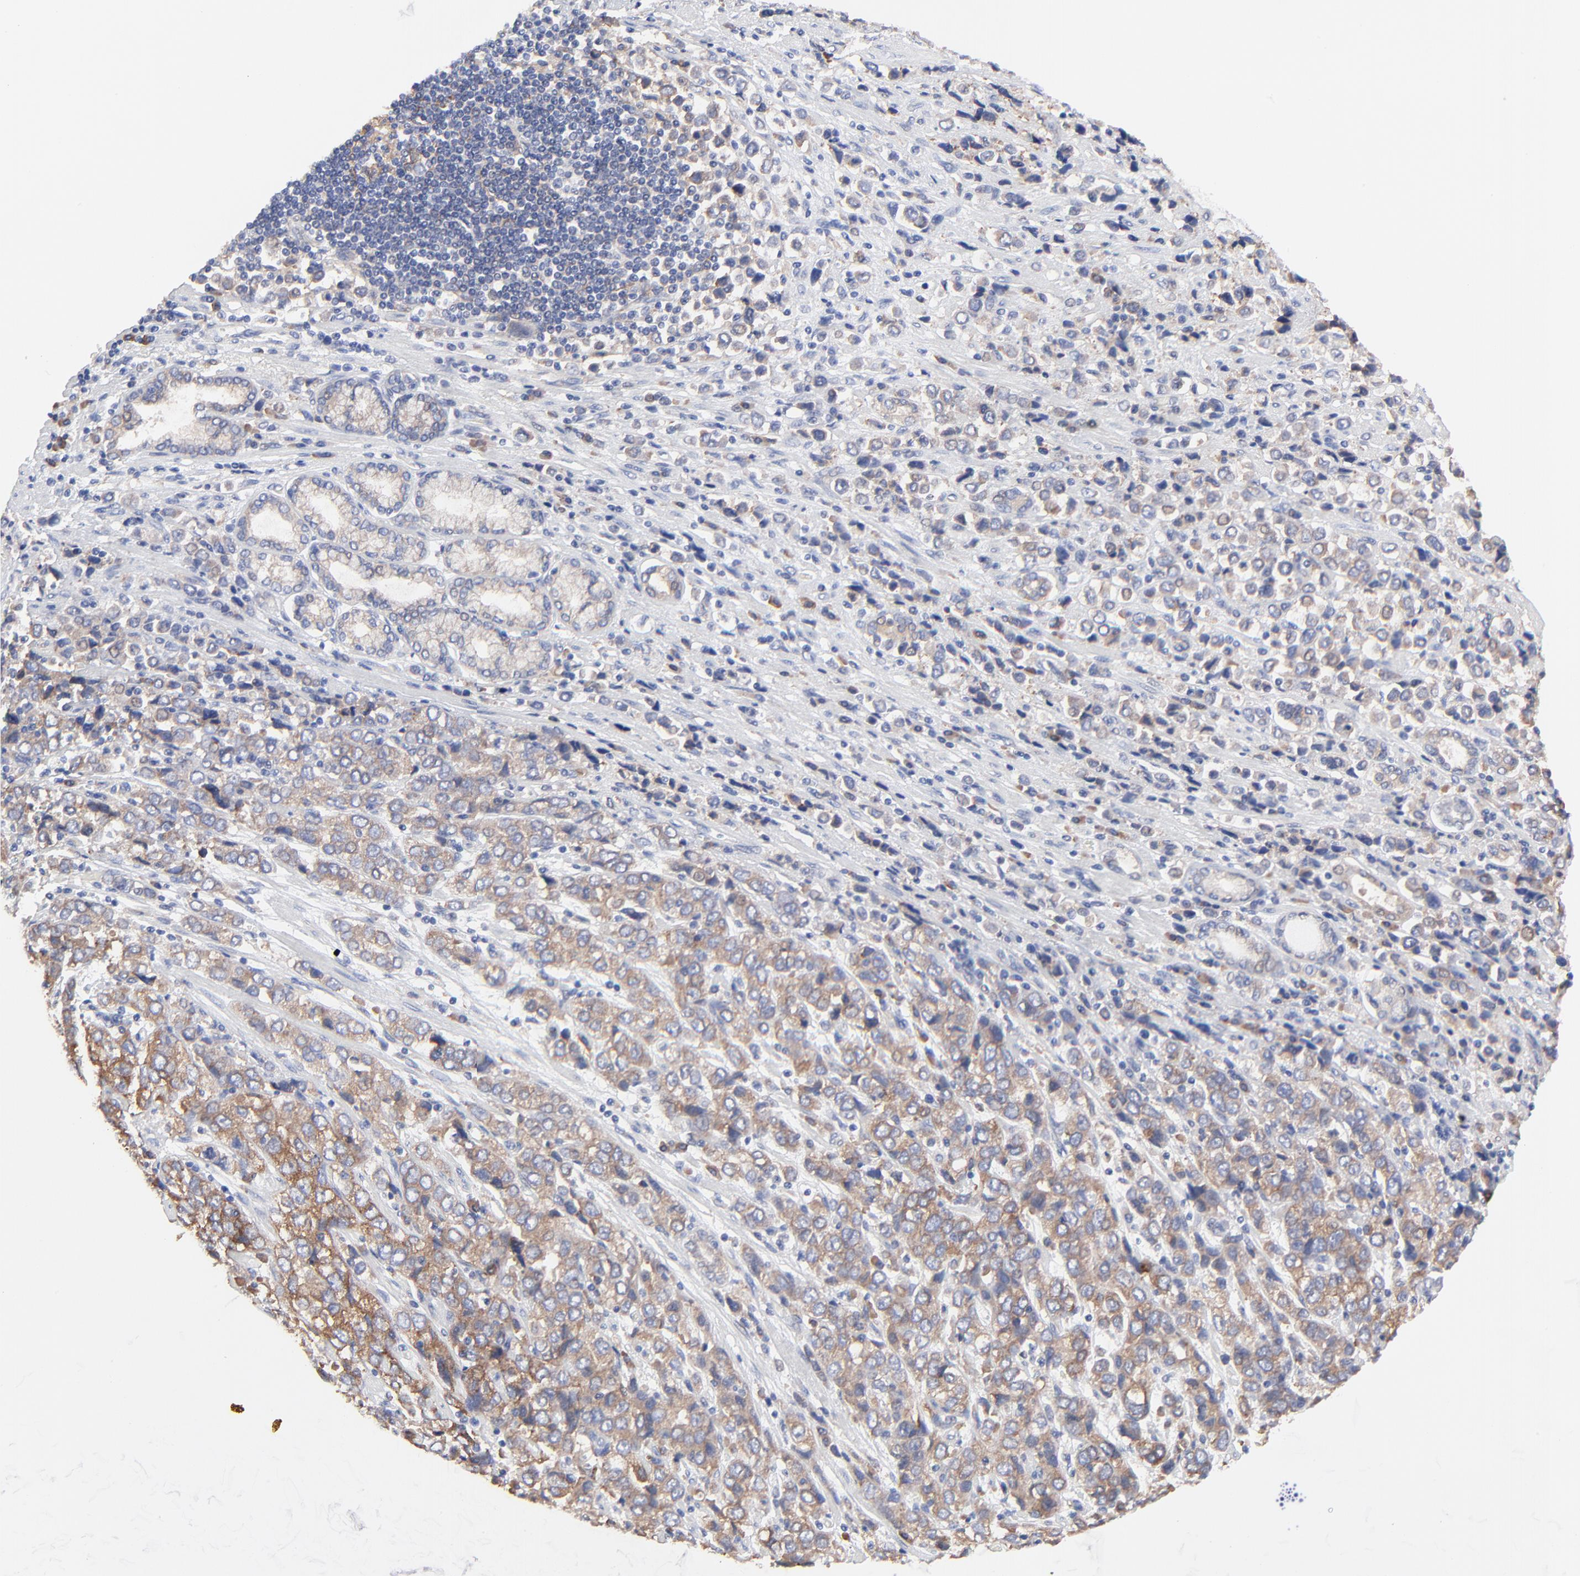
{"staining": {"intensity": "moderate", "quantity": ">75%", "location": "cytoplasmic/membranous"}, "tissue": "stomach cancer", "cell_type": "Tumor cells", "image_type": "cancer", "snomed": [{"axis": "morphology", "description": "Adenocarcinoma, NOS"}, {"axis": "topography", "description": "Stomach, upper"}], "caption": "An image of stomach cancer (adenocarcinoma) stained for a protein reveals moderate cytoplasmic/membranous brown staining in tumor cells. (IHC, brightfield microscopy, high magnification).", "gene": "PPFIBP2", "patient": {"sex": "male", "age": 76}}